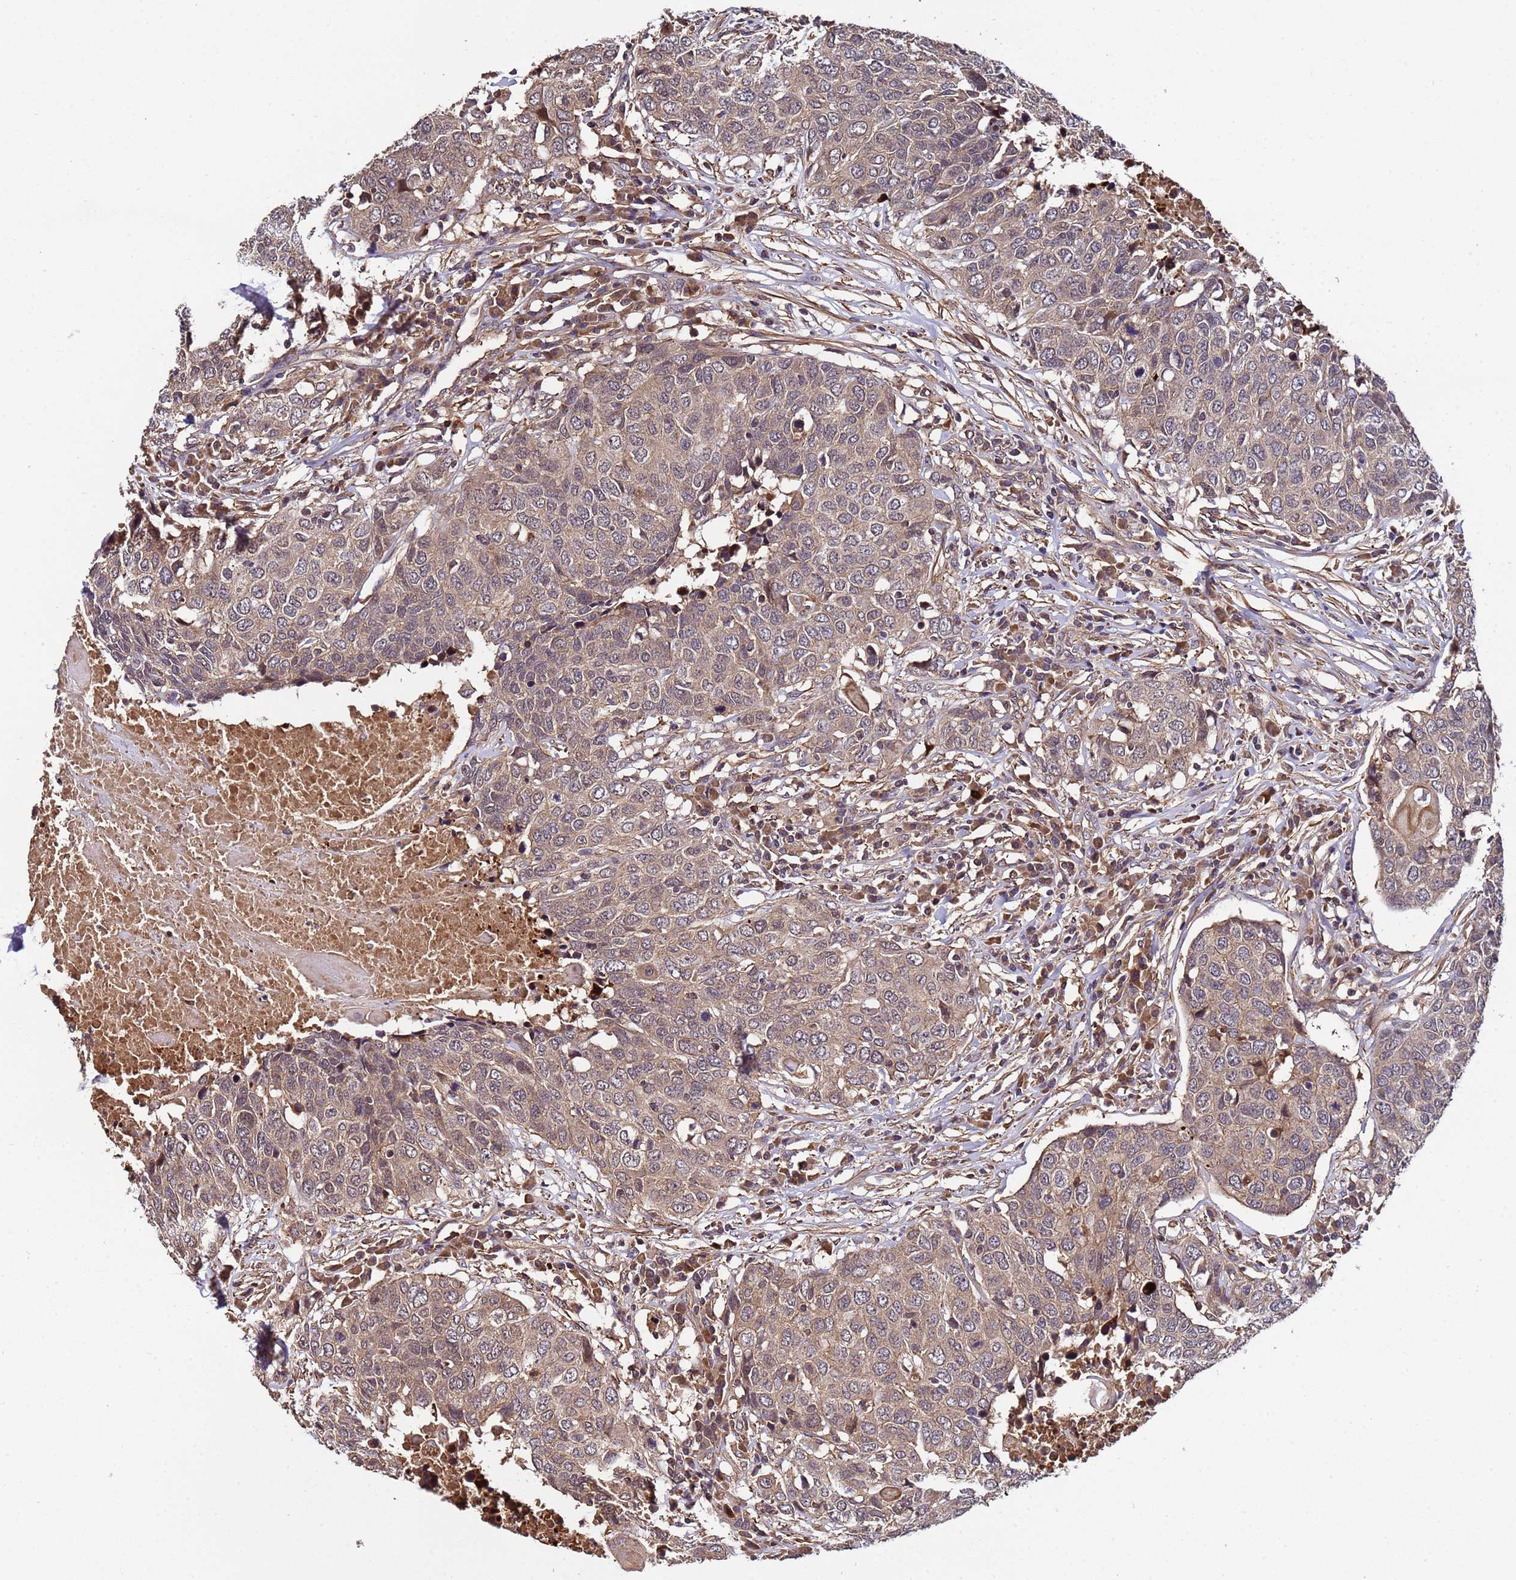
{"staining": {"intensity": "moderate", "quantity": ">75%", "location": "cytoplasmic/membranous"}, "tissue": "head and neck cancer", "cell_type": "Tumor cells", "image_type": "cancer", "snomed": [{"axis": "morphology", "description": "Squamous cell carcinoma, NOS"}, {"axis": "topography", "description": "Head-Neck"}], "caption": "Moderate cytoplasmic/membranous staining for a protein is identified in about >75% of tumor cells of head and neck cancer using IHC.", "gene": "GSTCD", "patient": {"sex": "male", "age": 66}}